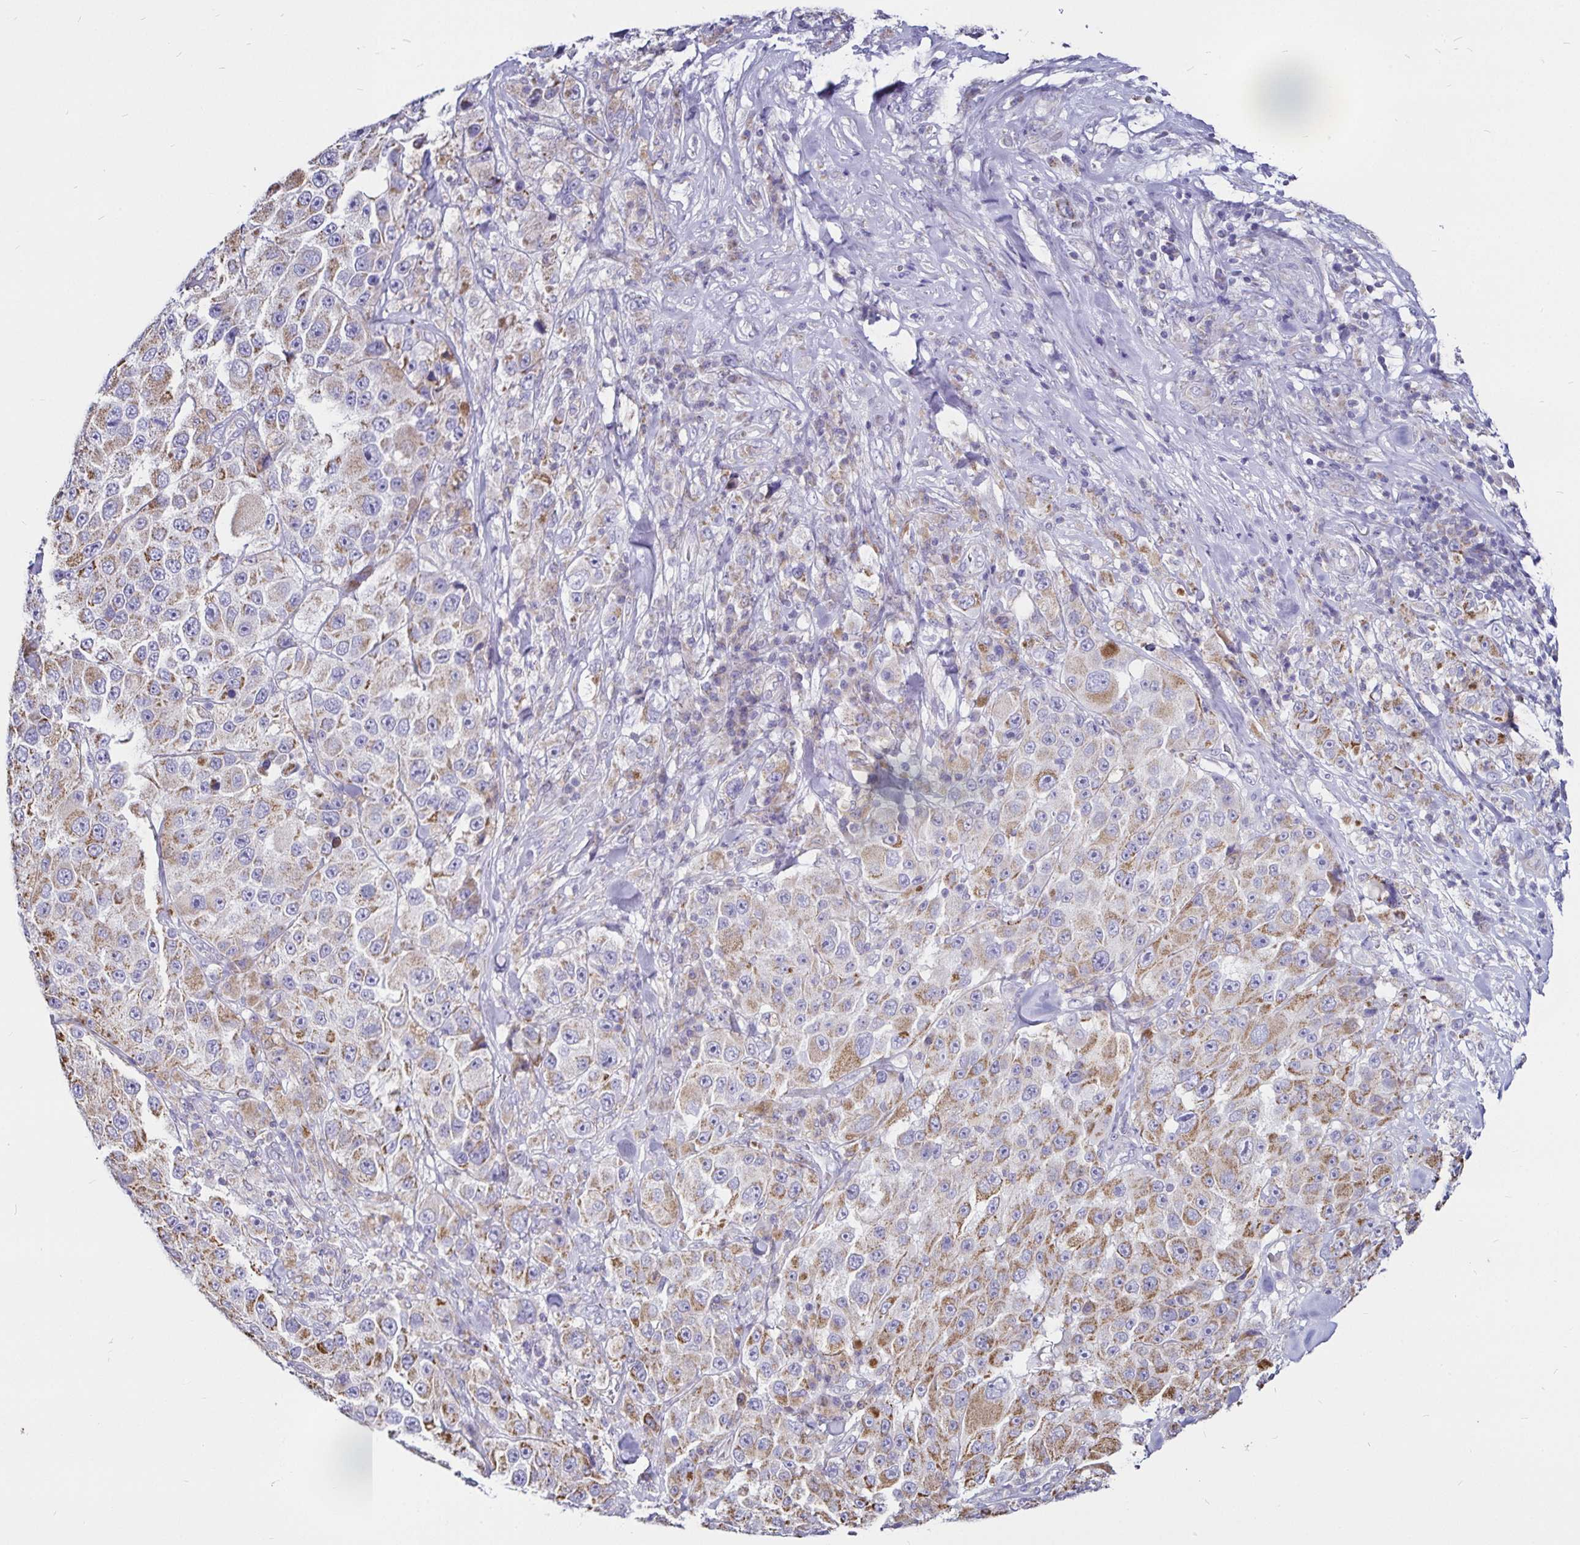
{"staining": {"intensity": "moderate", "quantity": "25%-75%", "location": "cytoplasmic/membranous"}, "tissue": "melanoma", "cell_type": "Tumor cells", "image_type": "cancer", "snomed": [{"axis": "morphology", "description": "Malignant melanoma, Metastatic site"}, {"axis": "topography", "description": "Lymph node"}], "caption": "Immunohistochemical staining of human malignant melanoma (metastatic site) reveals medium levels of moderate cytoplasmic/membranous protein expression in approximately 25%-75% of tumor cells.", "gene": "PGAM2", "patient": {"sex": "male", "age": 62}}